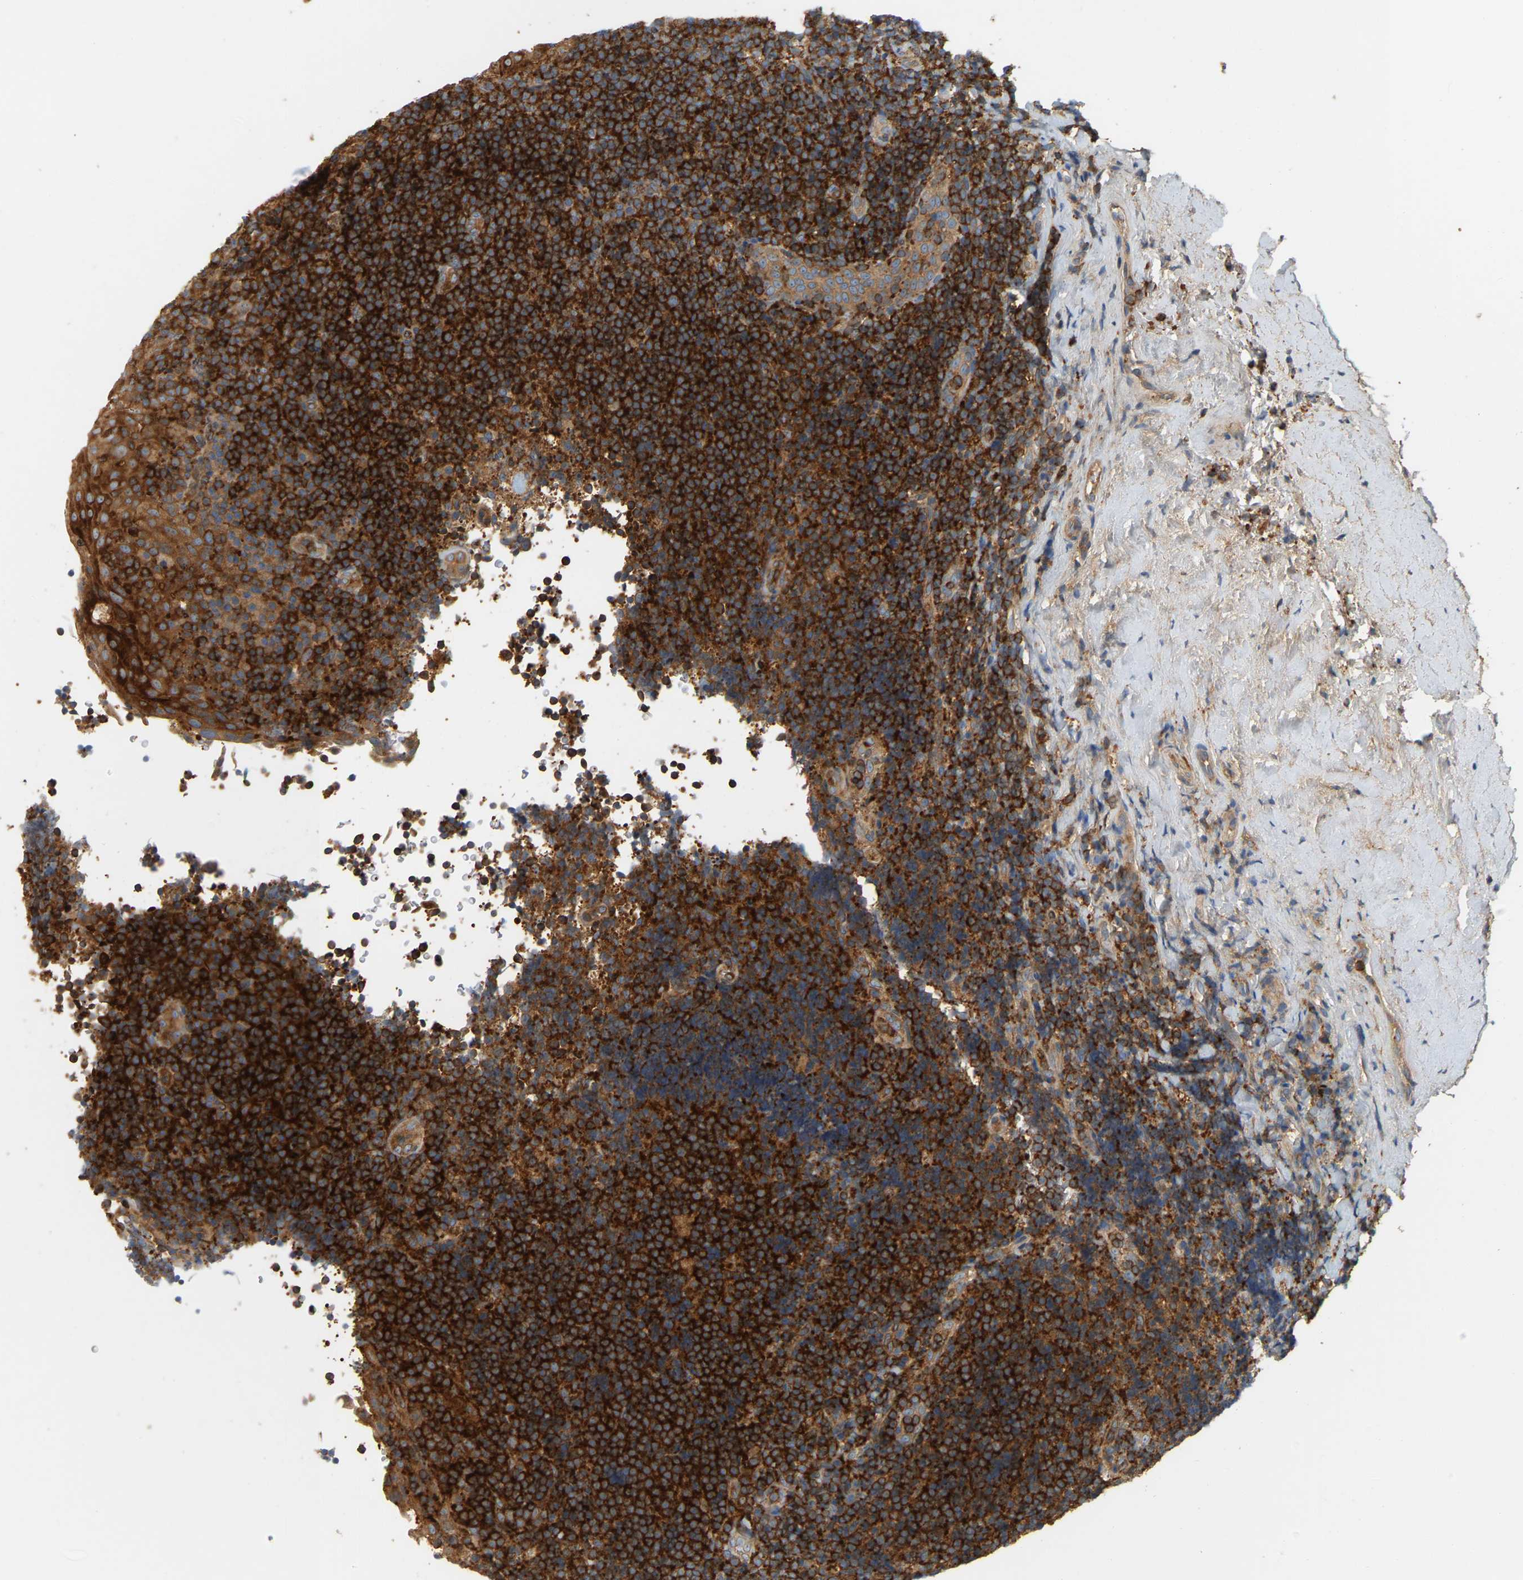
{"staining": {"intensity": "strong", "quantity": ">75%", "location": "cytoplasmic/membranous"}, "tissue": "tonsil", "cell_type": "Germinal center cells", "image_type": "normal", "snomed": [{"axis": "morphology", "description": "Normal tissue, NOS"}, {"axis": "topography", "description": "Tonsil"}], "caption": "Tonsil stained for a protein (brown) demonstrates strong cytoplasmic/membranous positive staining in approximately >75% of germinal center cells.", "gene": "AKAP13", "patient": {"sex": "male", "age": 37}}